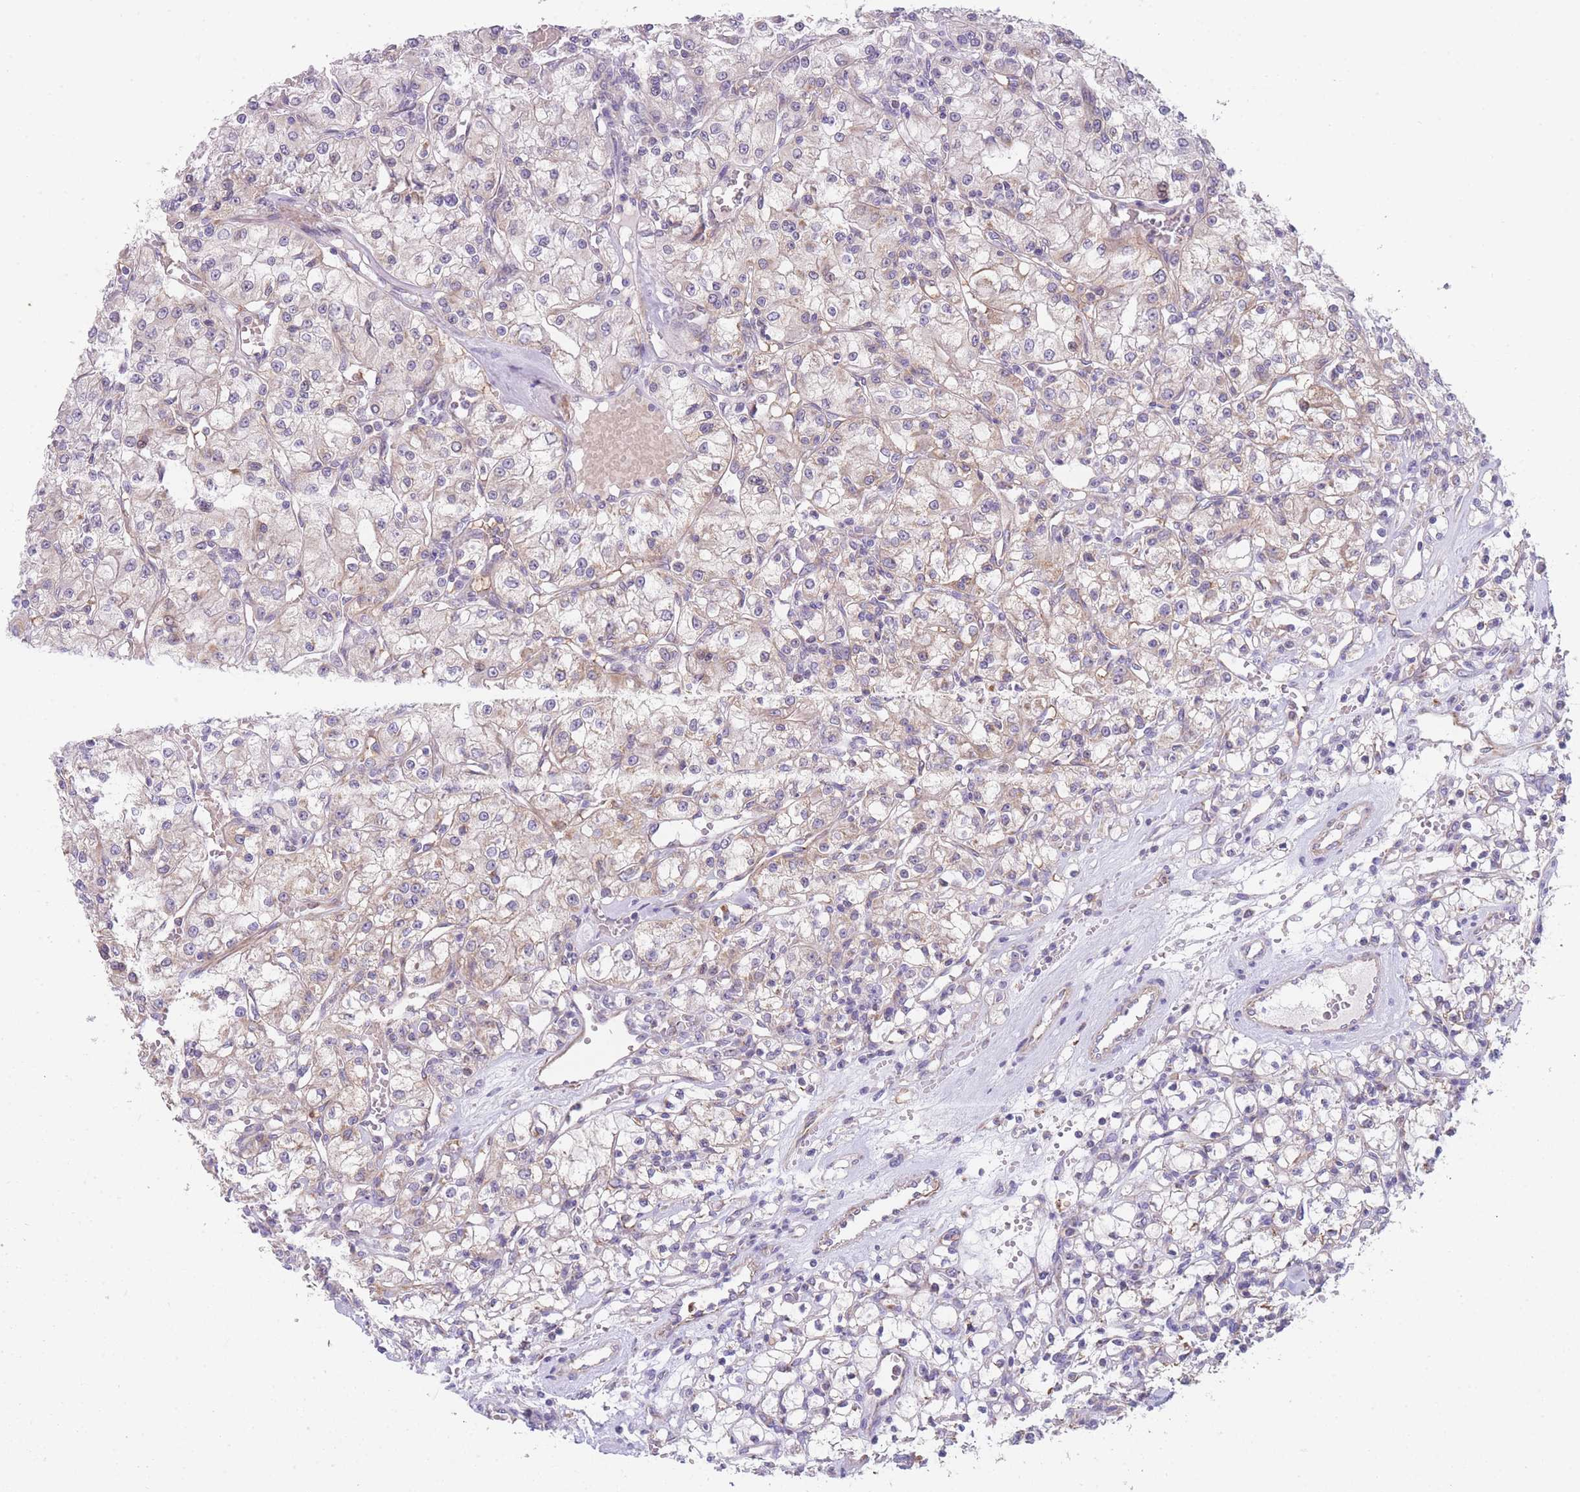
{"staining": {"intensity": "negative", "quantity": "none", "location": "none"}, "tissue": "renal cancer", "cell_type": "Tumor cells", "image_type": "cancer", "snomed": [{"axis": "morphology", "description": "Adenocarcinoma, NOS"}, {"axis": "topography", "description": "Kidney"}], "caption": "Human adenocarcinoma (renal) stained for a protein using immunohistochemistry (IHC) displays no positivity in tumor cells.", "gene": "SMPD4", "patient": {"sex": "female", "age": 59}}